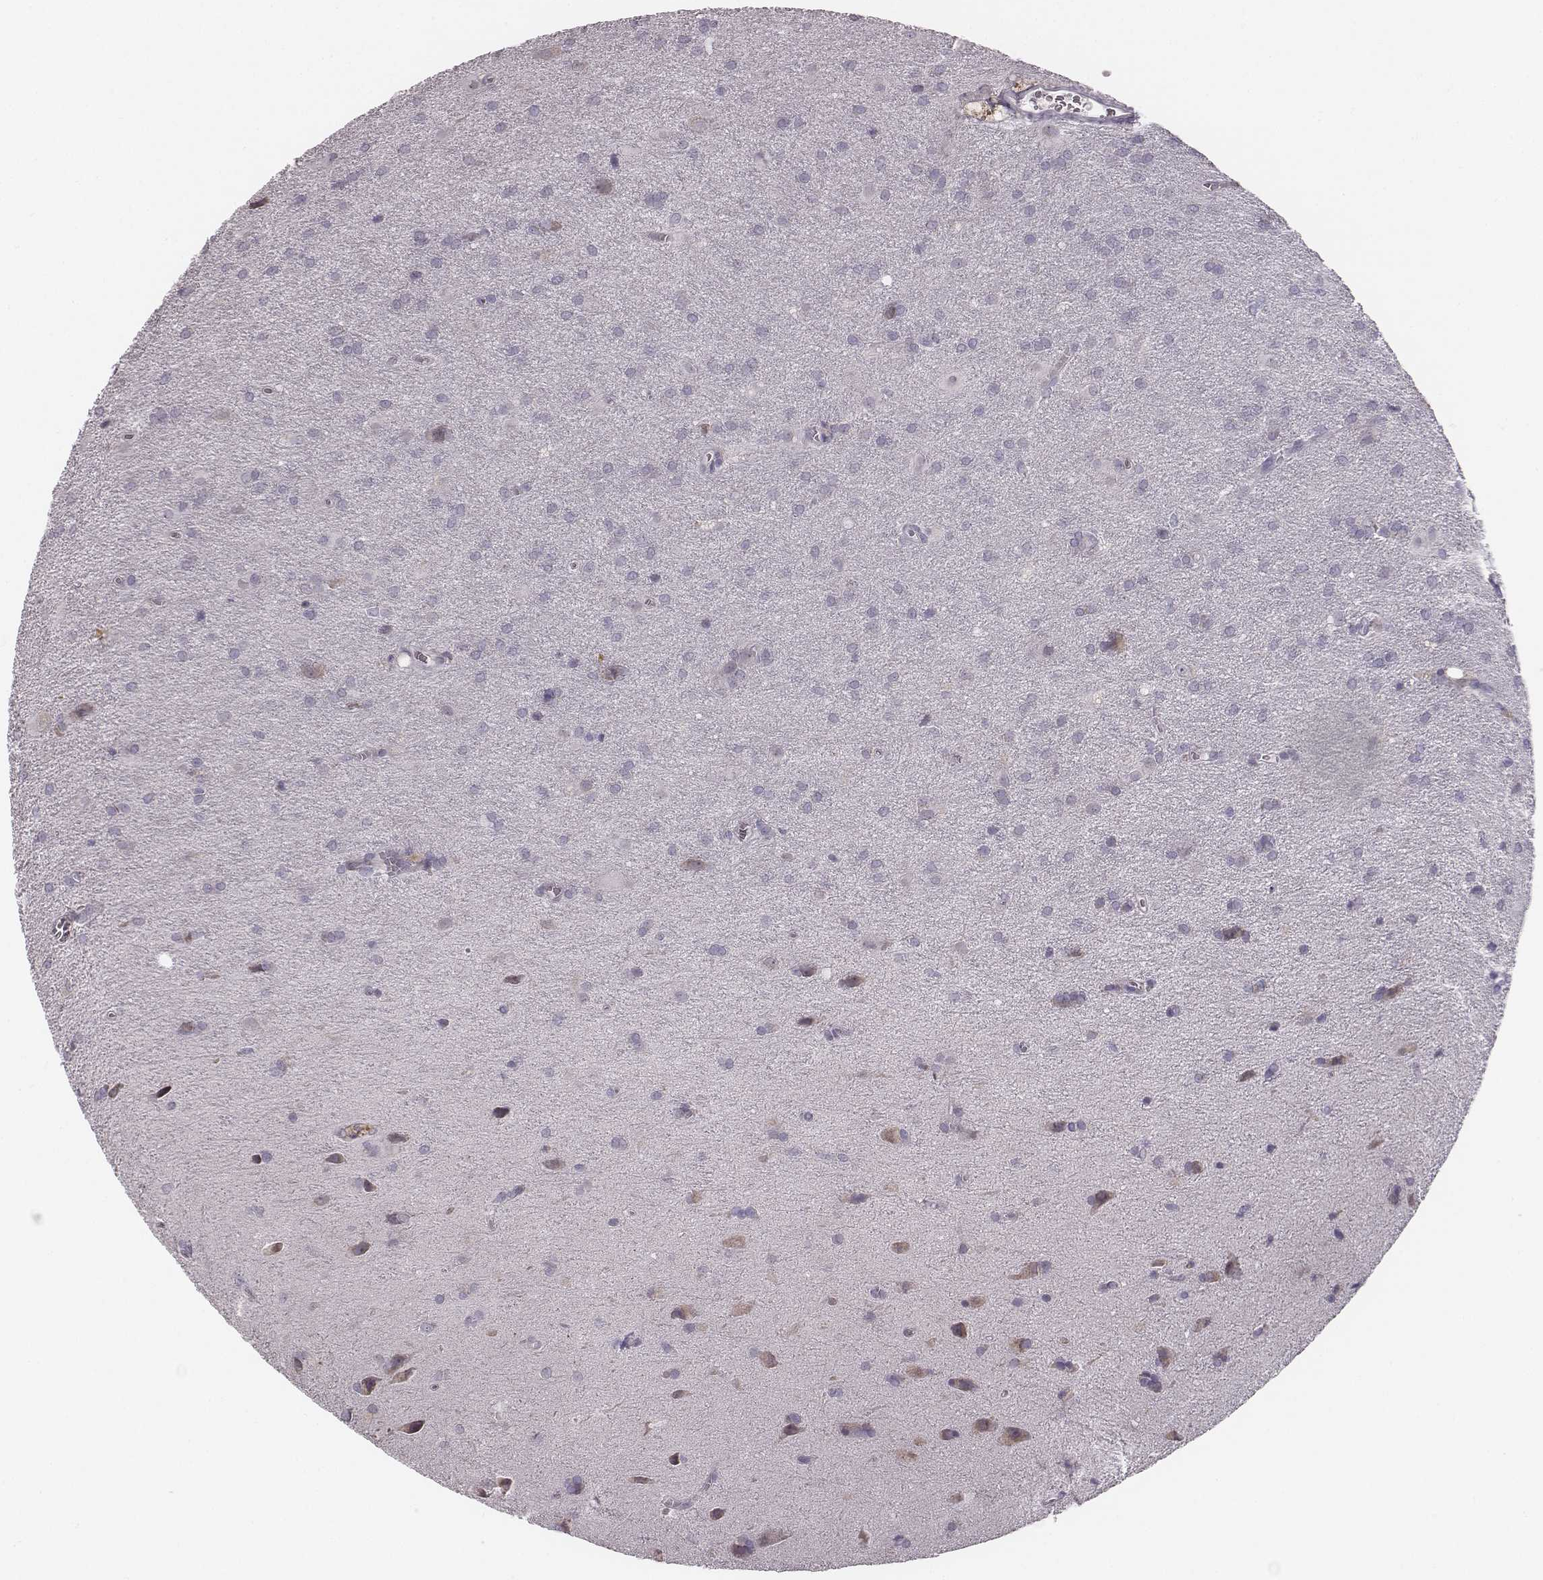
{"staining": {"intensity": "negative", "quantity": "none", "location": "none"}, "tissue": "glioma", "cell_type": "Tumor cells", "image_type": "cancer", "snomed": [{"axis": "morphology", "description": "Glioma, malignant, Low grade"}, {"axis": "topography", "description": "Brain"}], "caption": "Malignant glioma (low-grade) stained for a protein using immunohistochemistry (IHC) exhibits no expression tumor cells.", "gene": "UBL4B", "patient": {"sex": "male", "age": 58}}